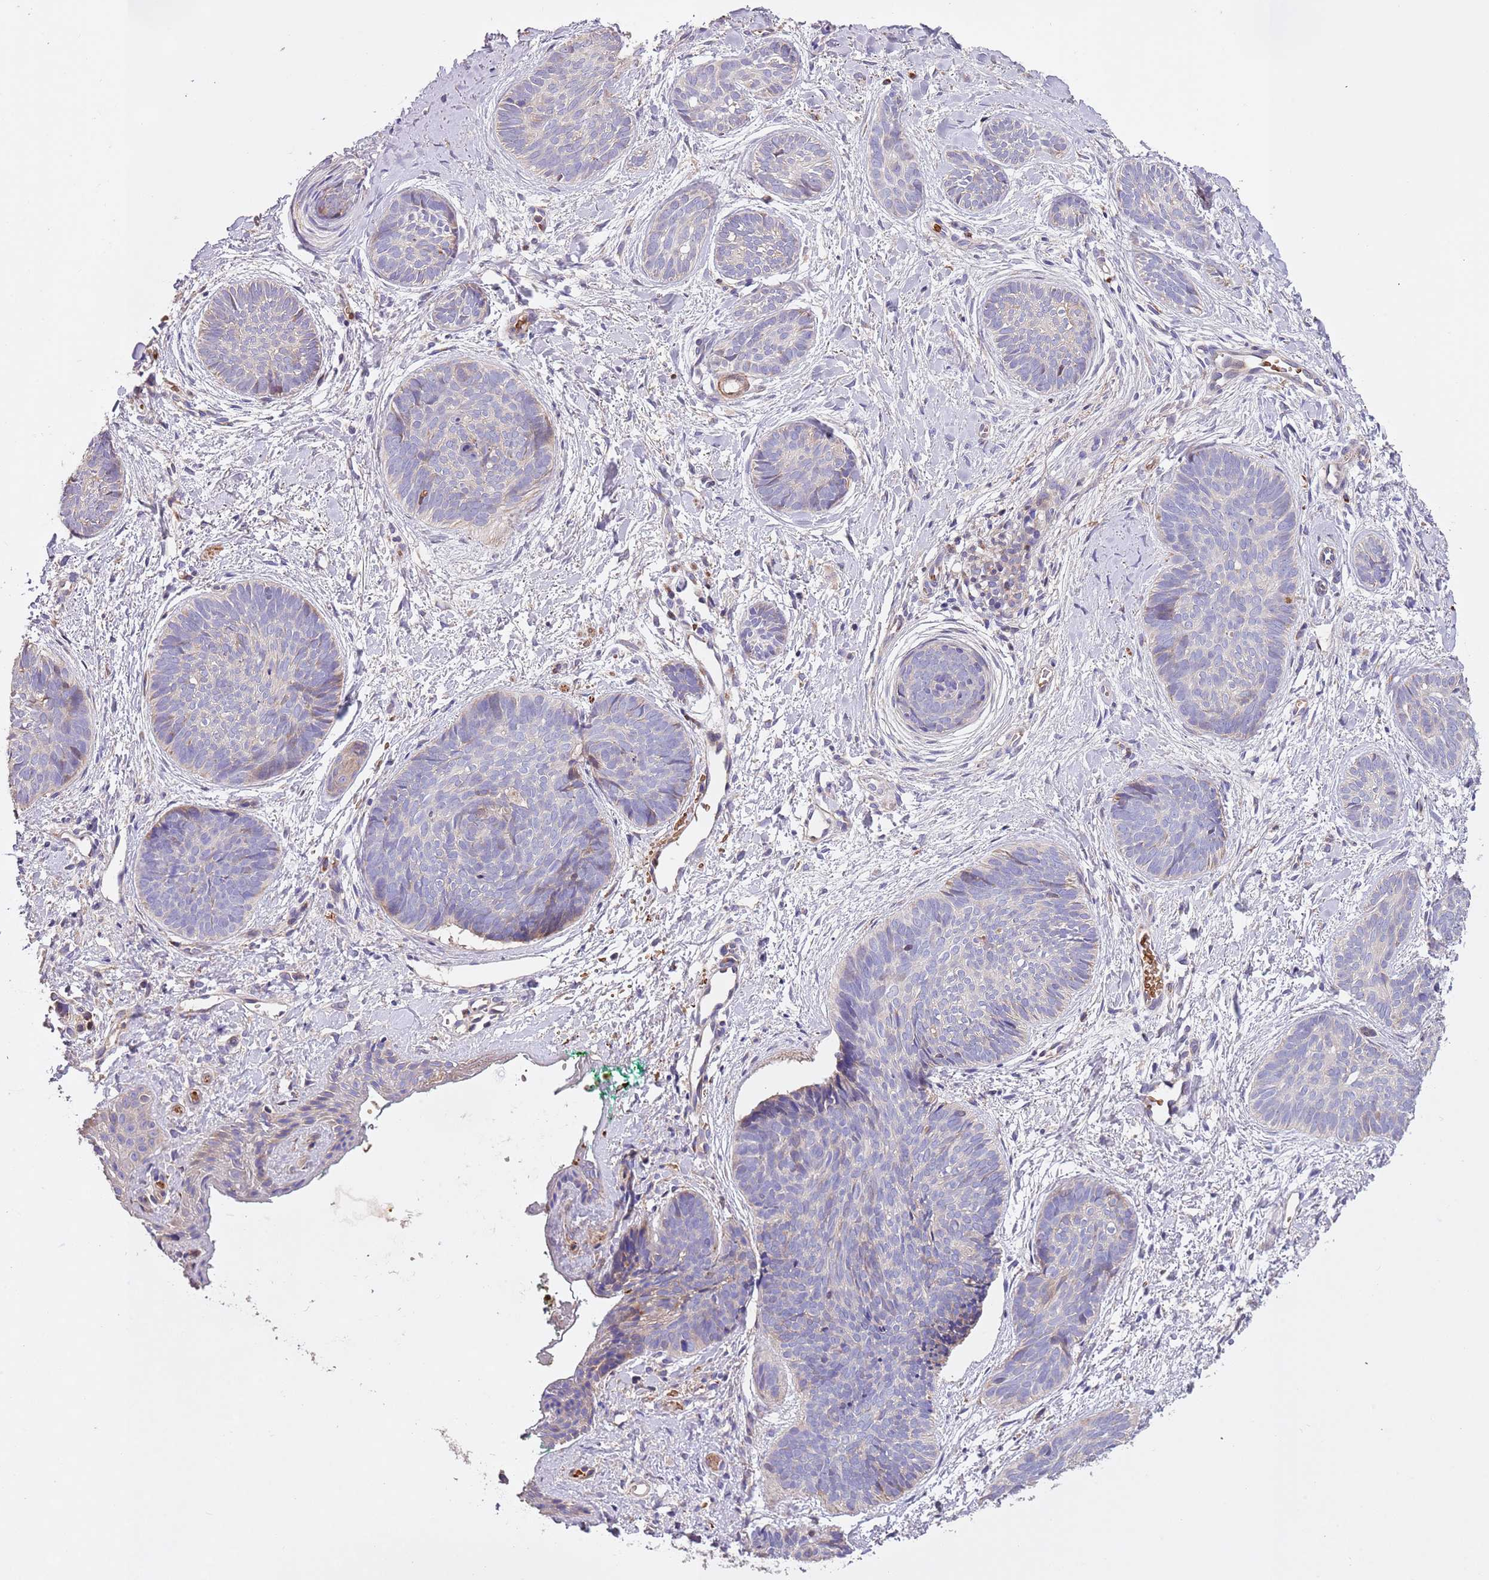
{"staining": {"intensity": "negative", "quantity": "none", "location": "none"}, "tissue": "skin cancer", "cell_type": "Tumor cells", "image_type": "cancer", "snomed": [{"axis": "morphology", "description": "Basal cell carcinoma"}, {"axis": "topography", "description": "Skin"}], "caption": "Tumor cells show no significant protein positivity in skin cancer. (DAB (3,3'-diaminobenzidine) immunohistochemistry, high magnification).", "gene": "PIGA", "patient": {"sex": "female", "age": 81}}